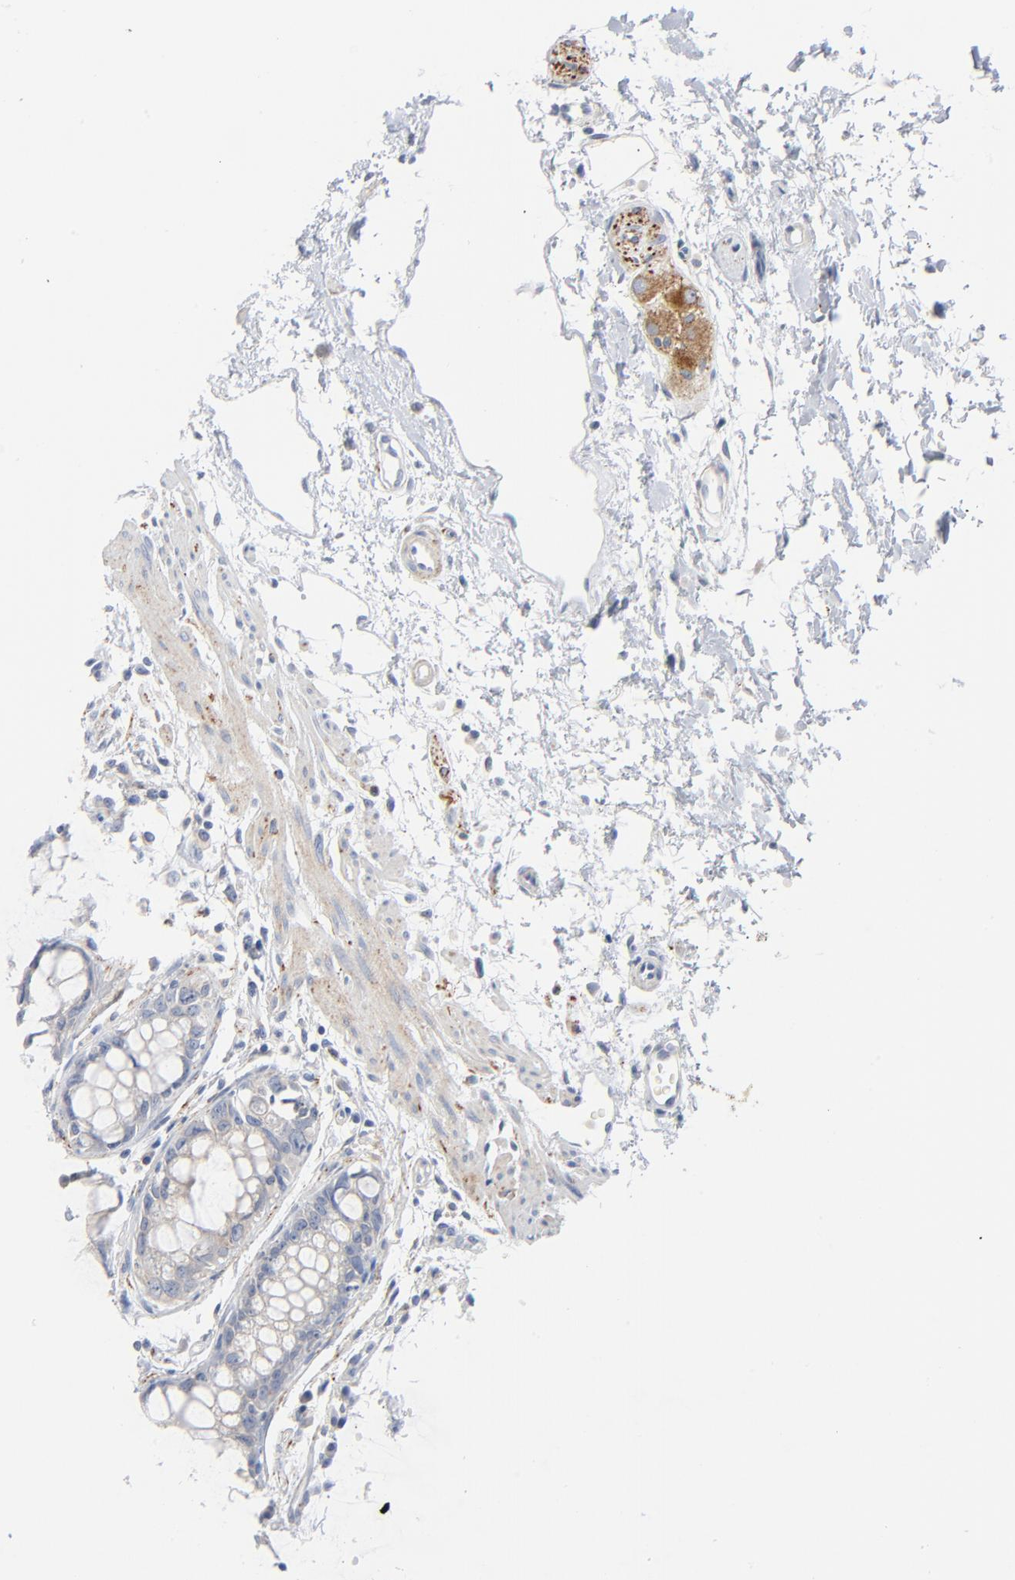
{"staining": {"intensity": "negative", "quantity": "none", "location": "none"}, "tissue": "rectum", "cell_type": "Glandular cells", "image_type": "normal", "snomed": [{"axis": "morphology", "description": "Normal tissue, NOS"}, {"axis": "morphology", "description": "Adenocarcinoma, NOS"}, {"axis": "topography", "description": "Rectum"}], "caption": "The image exhibits no staining of glandular cells in normal rectum.", "gene": "IFT43", "patient": {"sex": "female", "age": 65}}